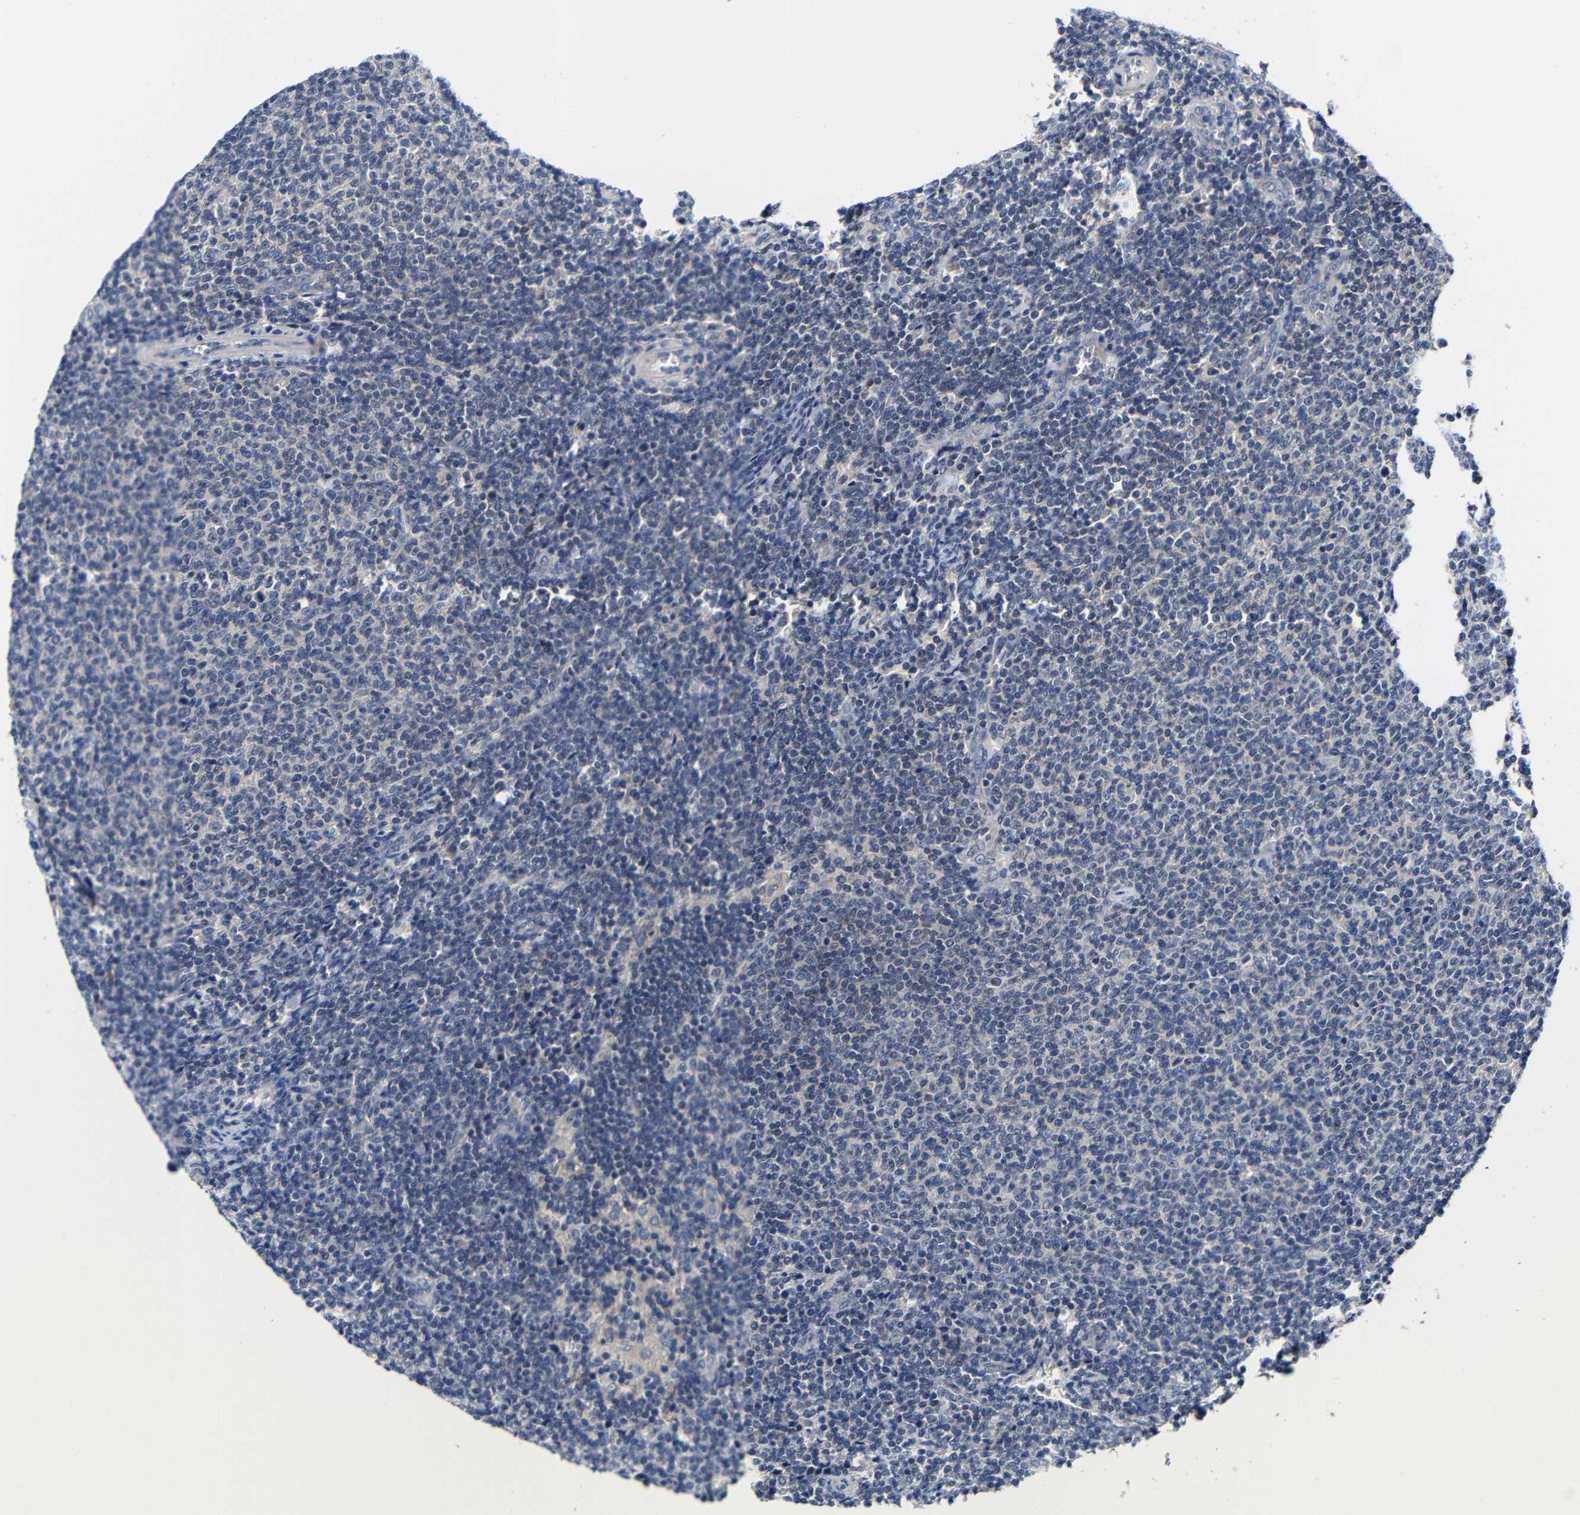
{"staining": {"intensity": "negative", "quantity": "none", "location": "none"}, "tissue": "lymphoma", "cell_type": "Tumor cells", "image_type": "cancer", "snomed": [{"axis": "morphology", "description": "Malignant lymphoma, non-Hodgkin's type, Low grade"}, {"axis": "topography", "description": "Lymph node"}], "caption": "Tumor cells show no significant expression in low-grade malignant lymphoma, non-Hodgkin's type.", "gene": "LPAR5", "patient": {"sex": "male", "age": 66}}